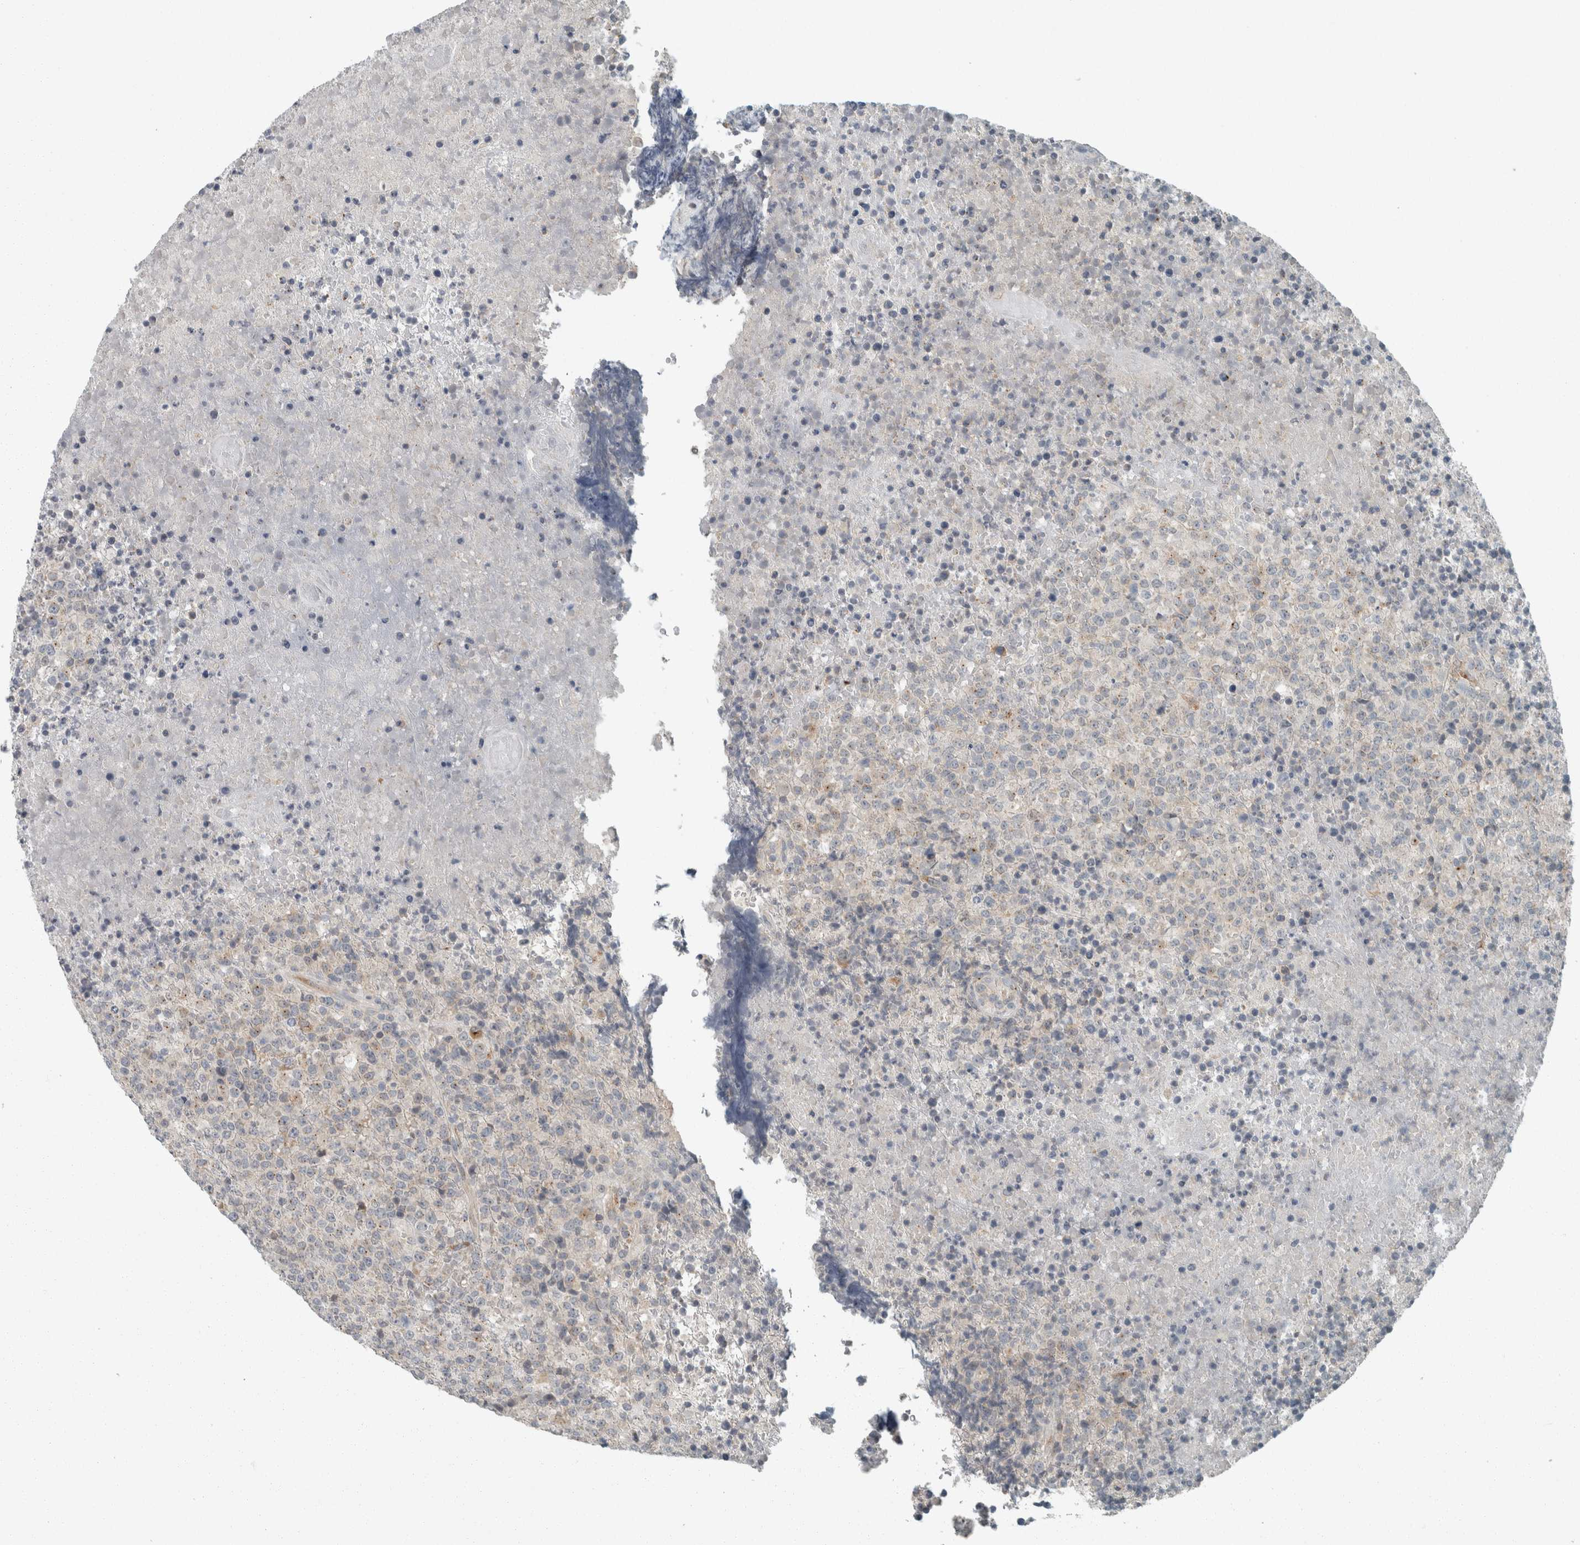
{"staining": {"intensity": "negative", "quantity": "none", "location": "none"}, "tissue": "lymphoma", "cell_type": "Tumor cells", "image_type": "cancer", "snomed": [{"axis": "morphology", "description": "Malignant lymphoma, non-Hodgkin's type, High grade"}, {"axis": "topography", "description": "Lymph node"}], "caption": "Human malignant lymphoma, non-Hodgkin's type (high-grade) stained for a protein using IHC exhibits no staining in tumor cells.", "gene": "KIF1C", "patient": {"sex": "male", "age": 13}}